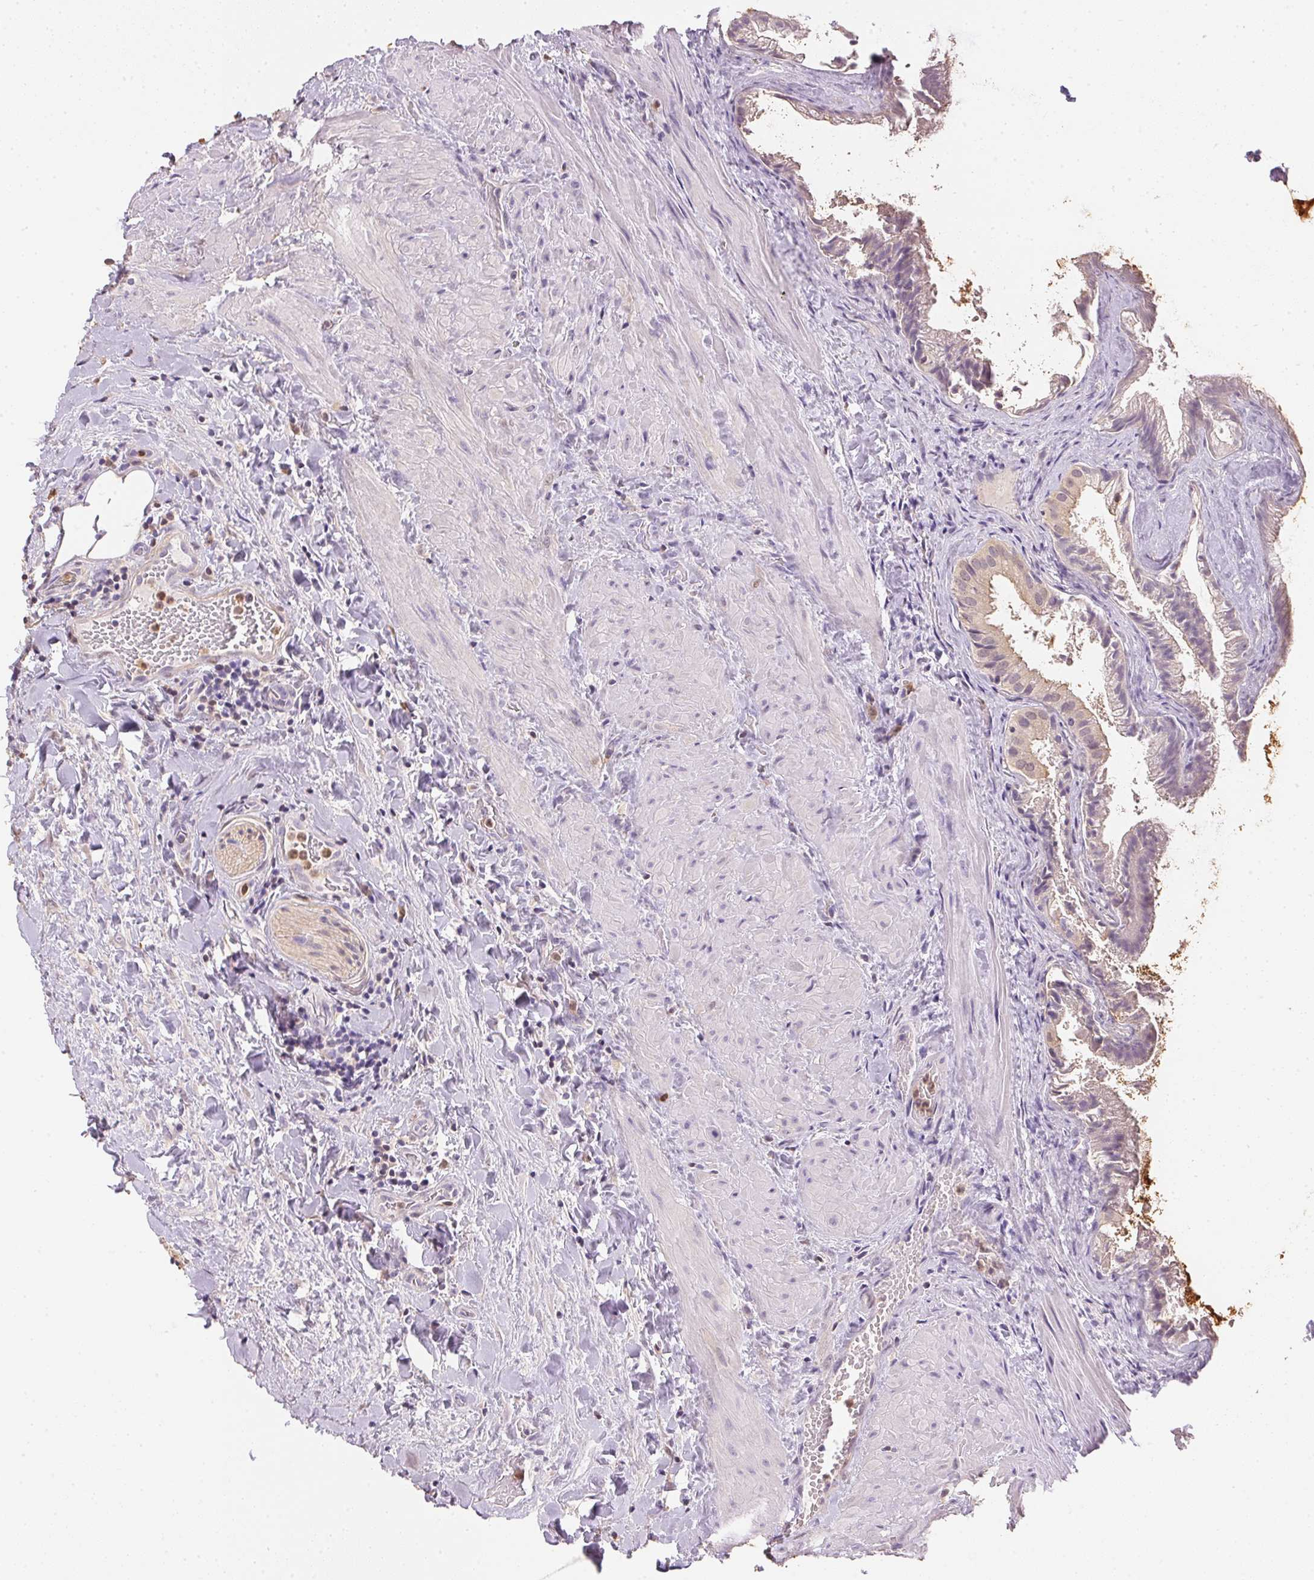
{"staining": {"intensity": "weak", "quantity": "25%-75%", "location": "cytoplasmic/membranous"}, "tissue": "gallbladder", "cell_type": "Glandular cells", "image_type": "normal", "snomed": [{"axis": "morphology", "description": "Normal tissue, NOS"}, {"axis": "topography", "description": "Gallbladder"}], "caption": "Immunohistochemistry (IHC) image of normal gallbladder: gallbladder stained using immunohistochemistry demonstrates low levels of weak protein expression localized specifically in the cytoplasmic/membranous of glandular cells, appearing as a cytoplasmic/membranous brown color.", "gene": "S100A3", "patient": {"sex": "male", "age": 70}}